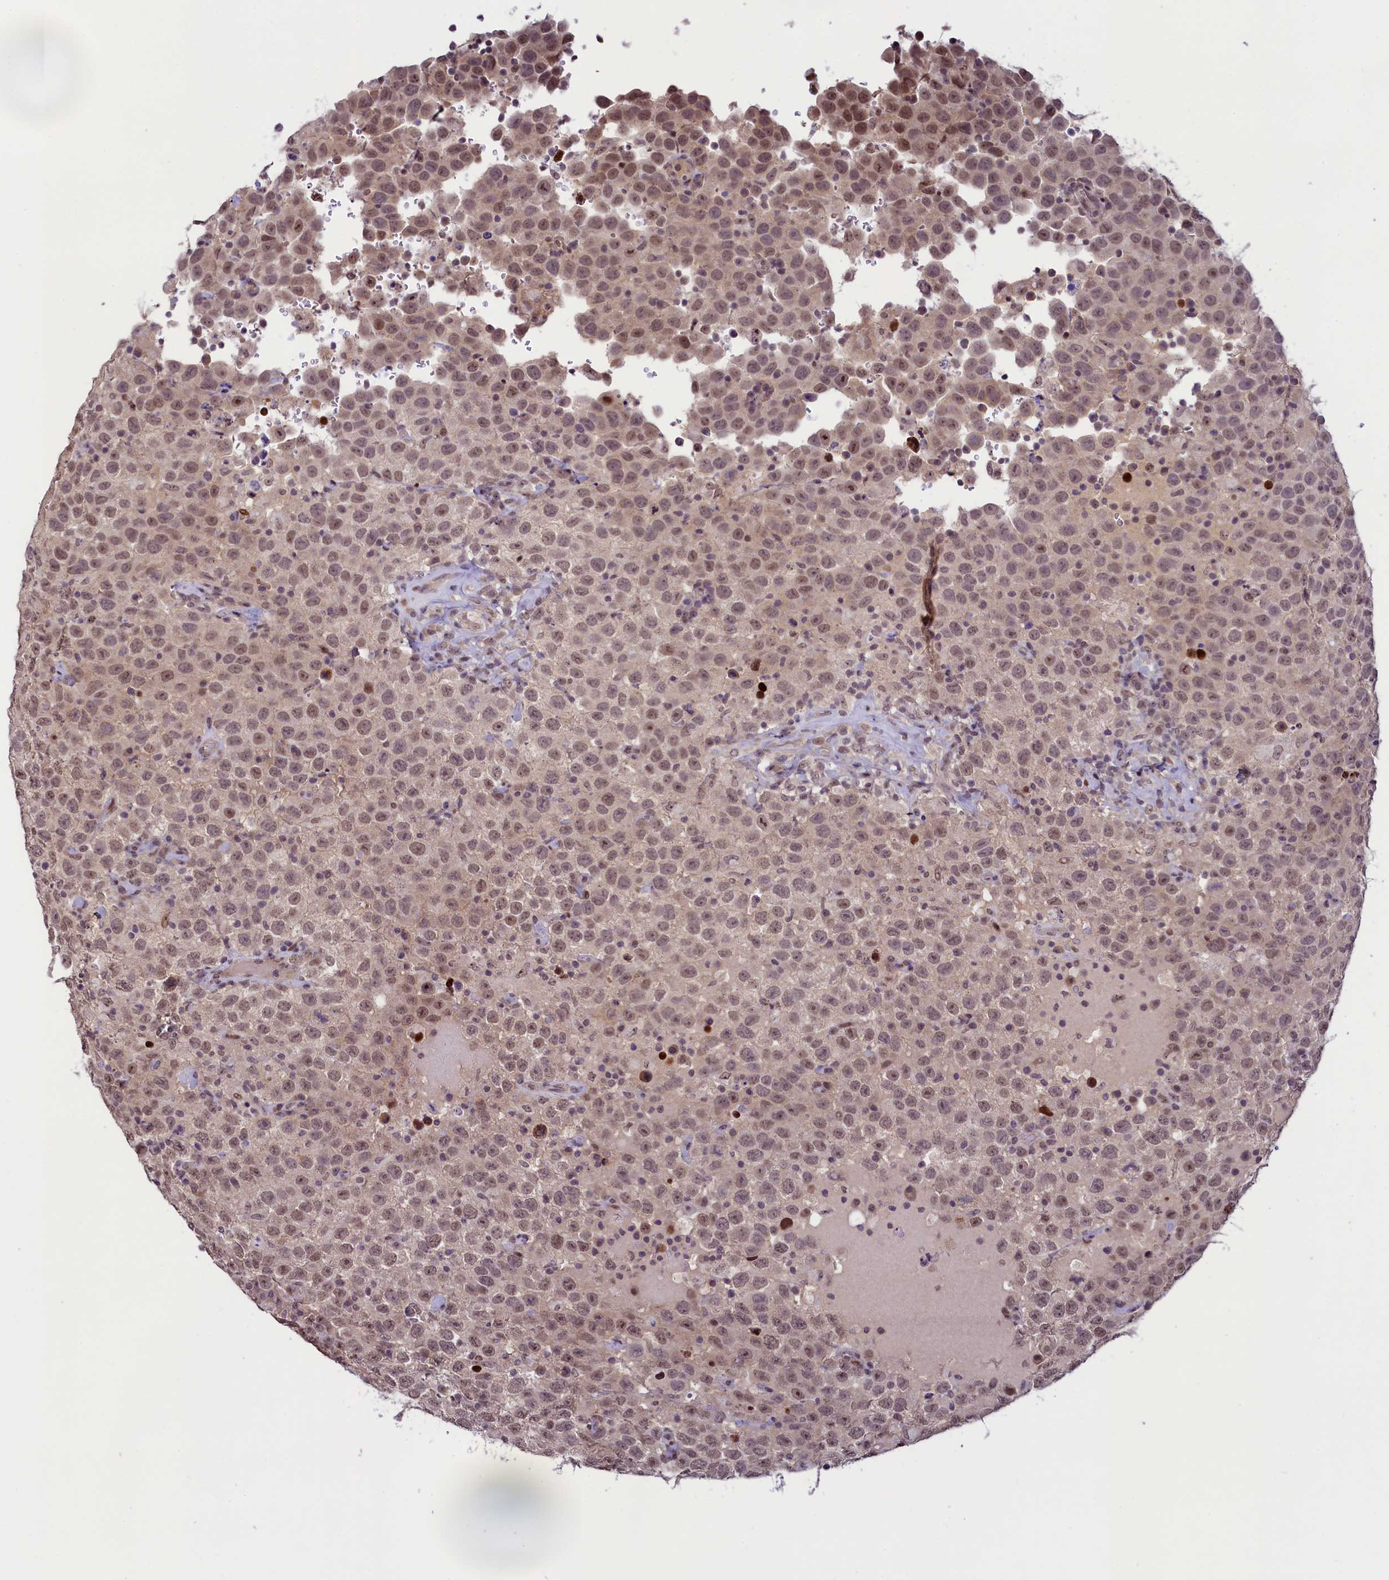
{"staining": {"intensity": "moderate", "quantity": ">75%", "location": "nuclear"}, "tissue": "testis cancer", "cell_type": "Tumor cells", "image_type": "cancer", "snomed": [{"axis": "morphology", "description": "Seminoma, NOS"}, {"axis": "topography", "description": "Testis"}], "caption": "Brown immunohistochemical staining in human seminoma (testis) shows moderate nuclear positivity in about >75% of tumor cells.", "gene": "ANKS3", "patient": {"sex": "male", "age": 41}}